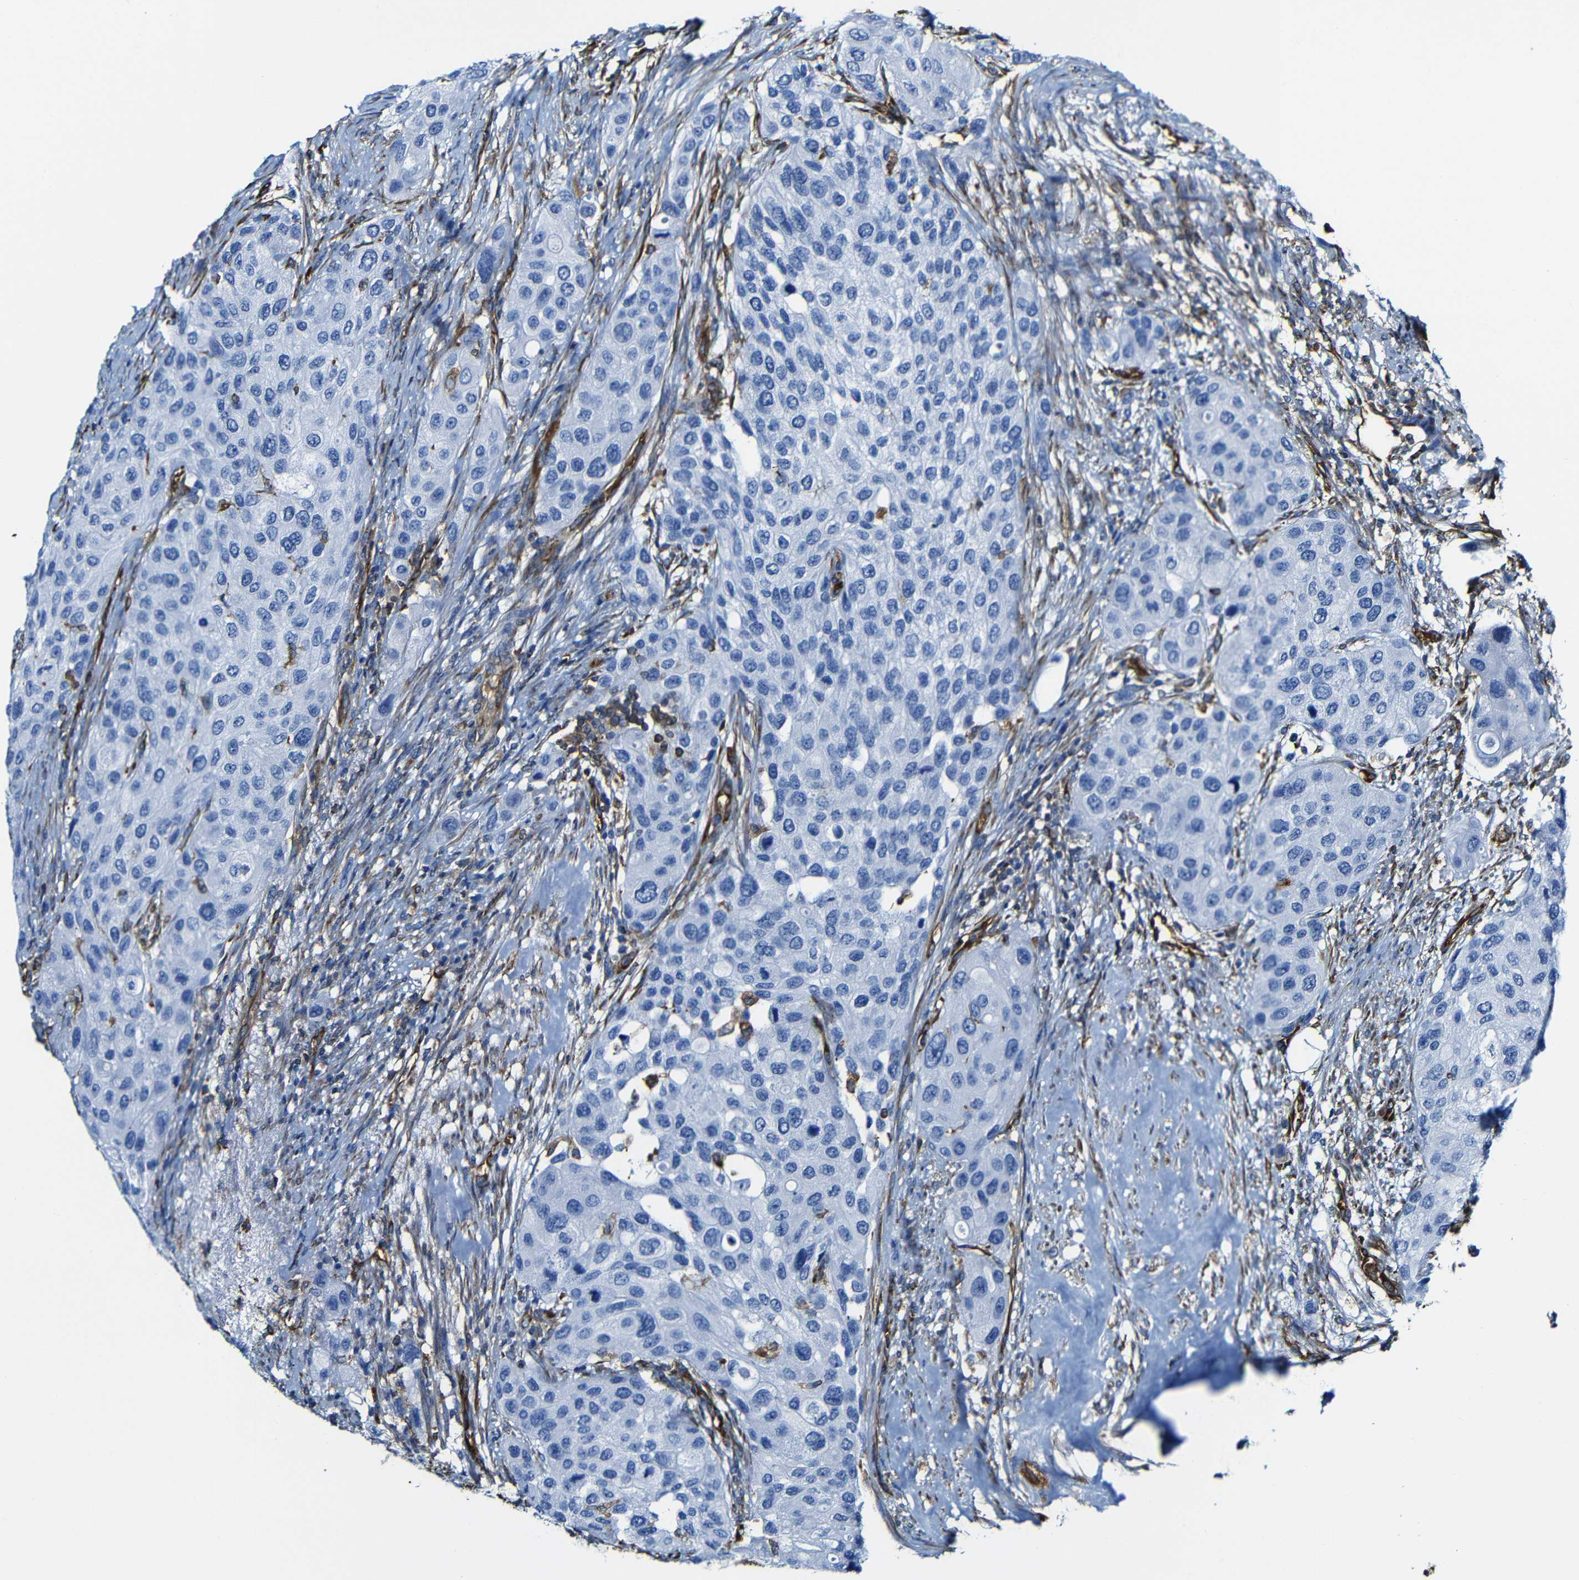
{"staining": {"intensity": "negative", "quantity": "none", "location": "none"}, "tissue": "urothelial cancer", "cell_type": "Tumor cells", "image_type": "cancer", "snomed": [{"axis": "morphology", "description": "Urothelial carcinoma, High grade"}, {"axis": "topography", "description": "Urinary bladder"}], "caption": "This micrograph is of urothelial cancer stained with IHC to label a protein in brown with the nuclei are counter-stained blue. There is no staining in tumor cells. Nuclei are stained in blue.", "gene": "MSN", "patient": {"sex": "female", "age": 56}}